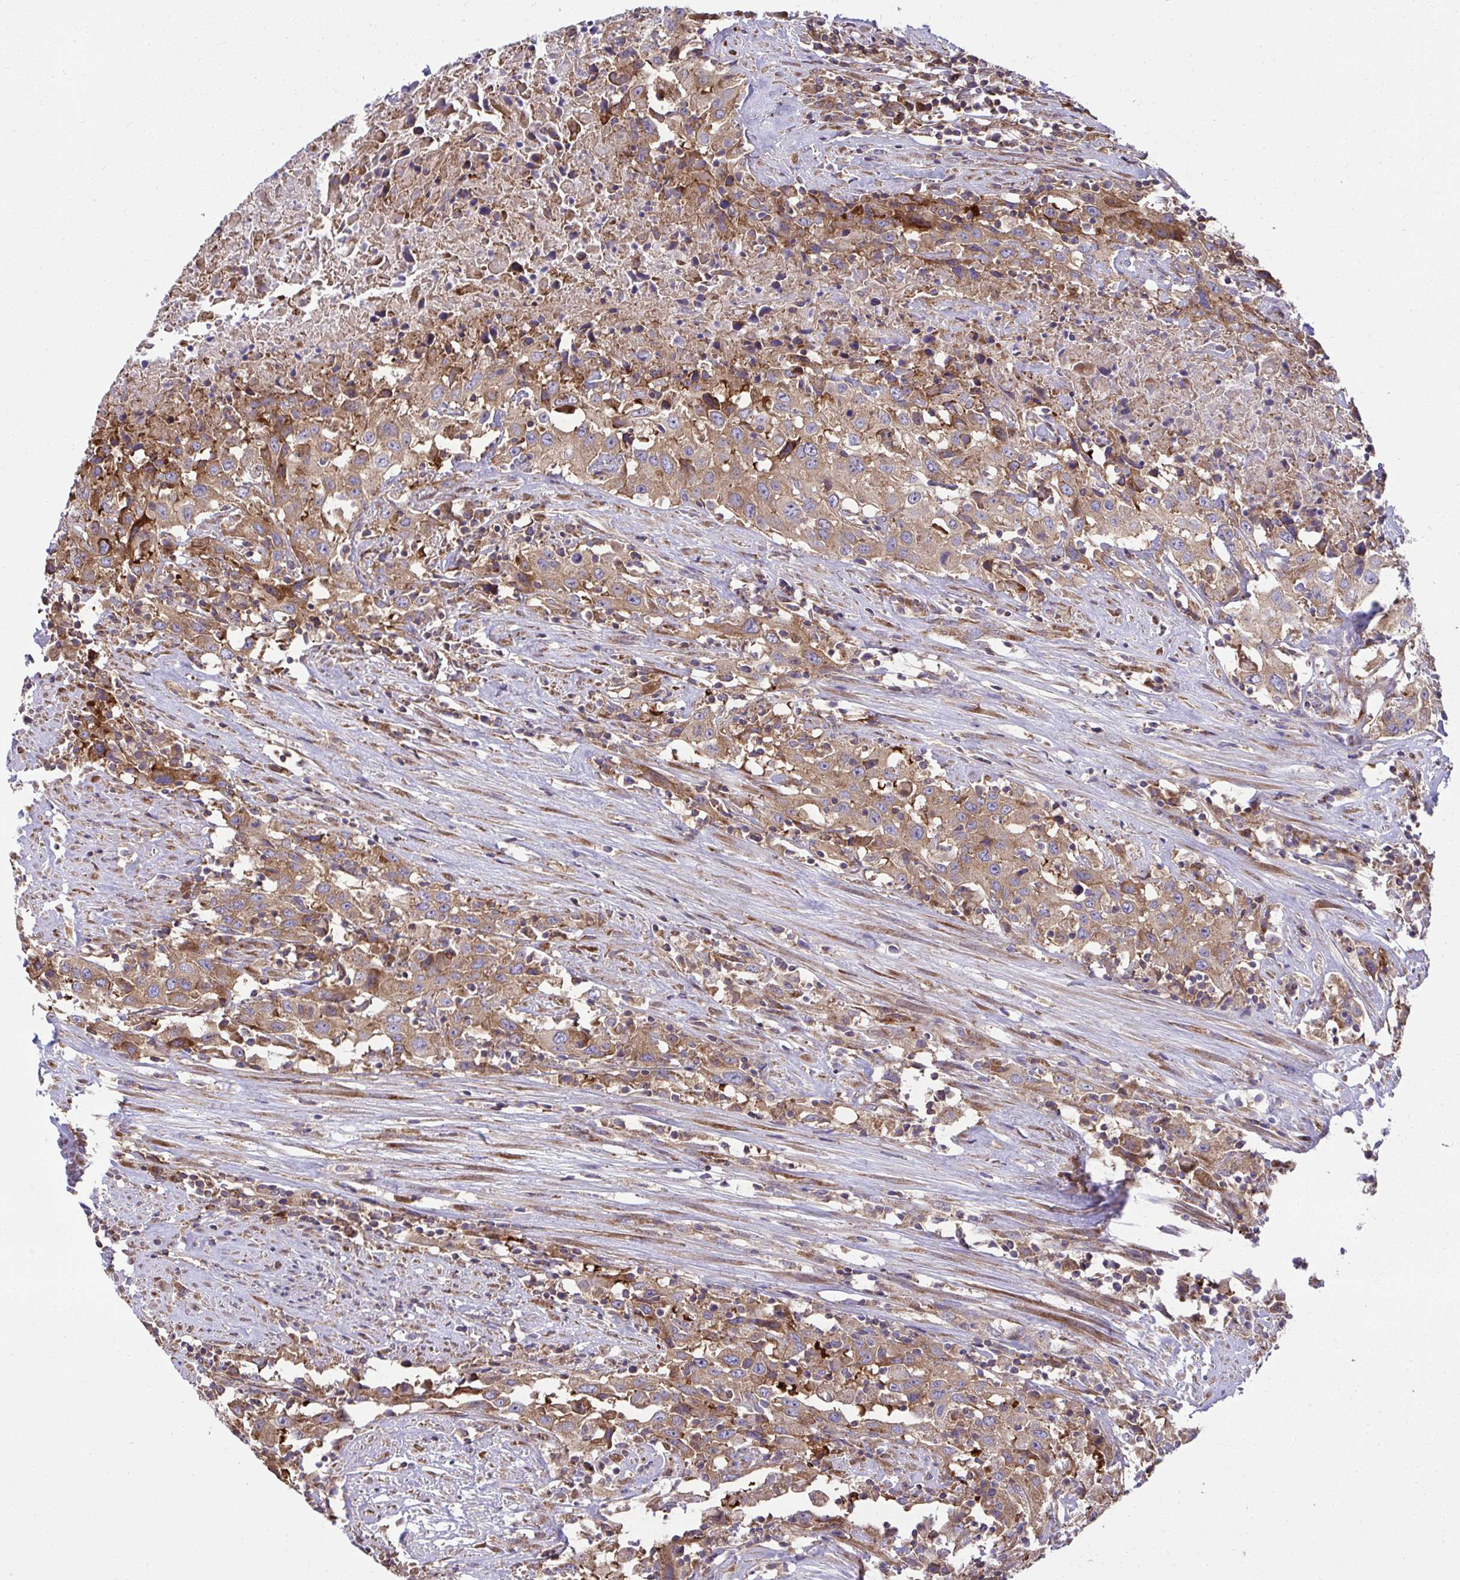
{"staining": {"intensity": "moderate", "quantity": ">75%", "location": "cytoplasmic/membranous"}, "tissue": "urothelial cancer", "cell_type": "Tumor cells", "image_type": "cancer", "snomed": [{"axis": "morphology", "description": "Urothelial carcinoma, High grade"}, {"axis": "topography", "description": "Urinary bladder"}], "caption": "DAB (3,3'-diaminobenzidine) immunohistochemical staining of urothelial cancer displays moderate cytoplasmic/membranous protein staining in about >75% of tumor cells.", "gene": "NMNAT3", "patient": {"sex": "male", "age": 61}}